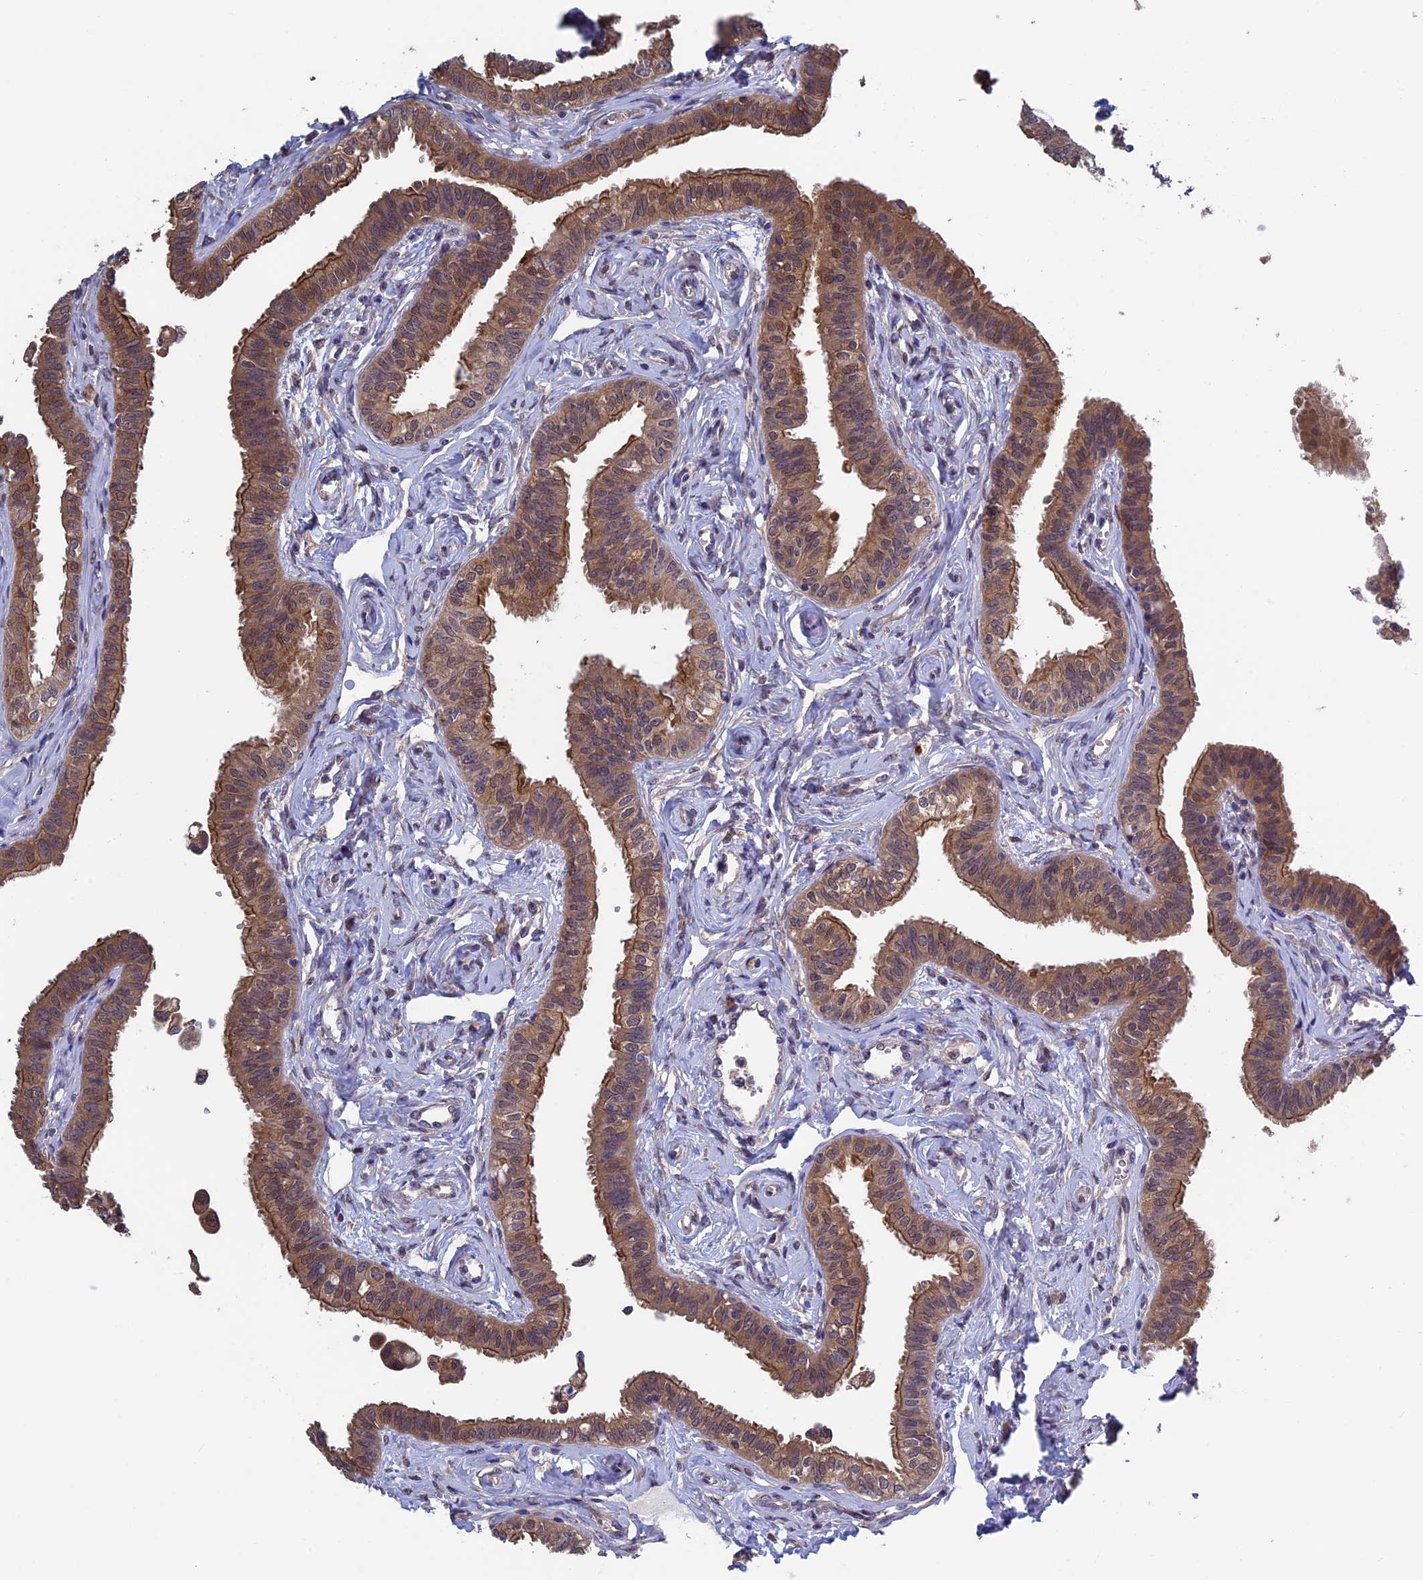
{"staining": {"intensity": "strong", "quantity": ">75%", "location": "cytoplasmic/membranous"}, "tissue": "fallopian tube", "cell_type": "Glandular cells", "image_type": "normal", "snomed": [{"axis": "morphology", "description": "Normal tissue, NOS"}, {"axis": "morphology", "description": "Carcinoma, NOS"}, {"axis": "topography", "description": "Fallopian tube"}, {"axis": "topography", "description": "Ovary"}], "caption": "This is a photomicrograph of immunohistochemistry (IHC) staining of unremarkable fallopian tube, which shows strong positivity in the cytoplasmic/membranous of glandular cells.", "gene": "LCMT1", "patient": {"sex": "female", "age": 59}}